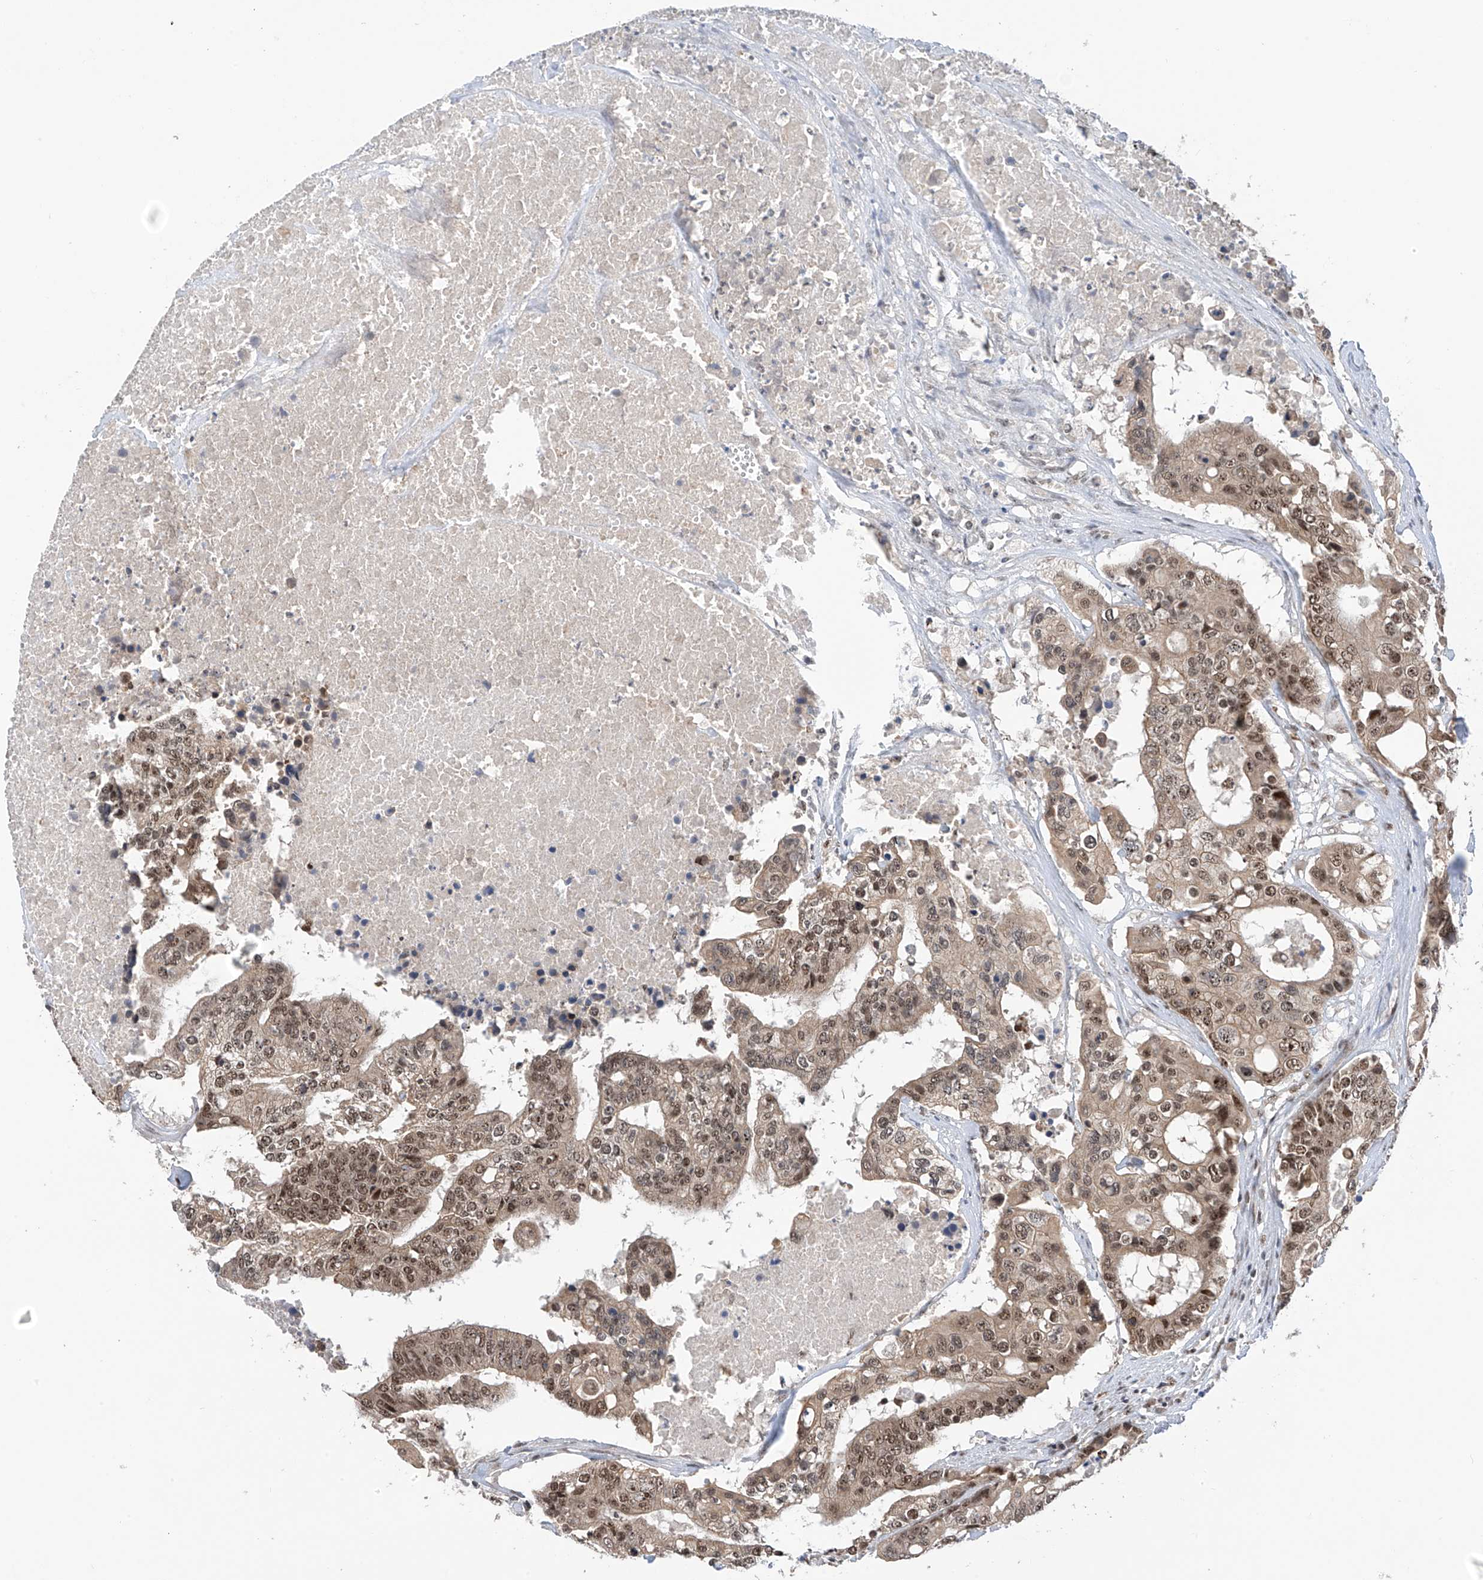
{"staining": {"intensity": "moderate", "quantity": ">75%", "location": "nuclear"}, "tissue": "colorectal cancer", "cell_type": "Tumor cells", "image_type": "cancer", "snomed": [{"axis": "morphology", "description": "Adenocarcinoma, NOS"}, {"axis": "topography", "description": "Colon"}], "caption": "This histopathology image reveals colorectal cancer (adenocarcinoma) stained with immunohistochemistry to label a protein in brown. The nuclear of tumor cells show moderate positivity for the protein. Nuclei are counter-stained blue.", "gene": "RPAIN", "patient": {"sex": "male", "age": 77}}